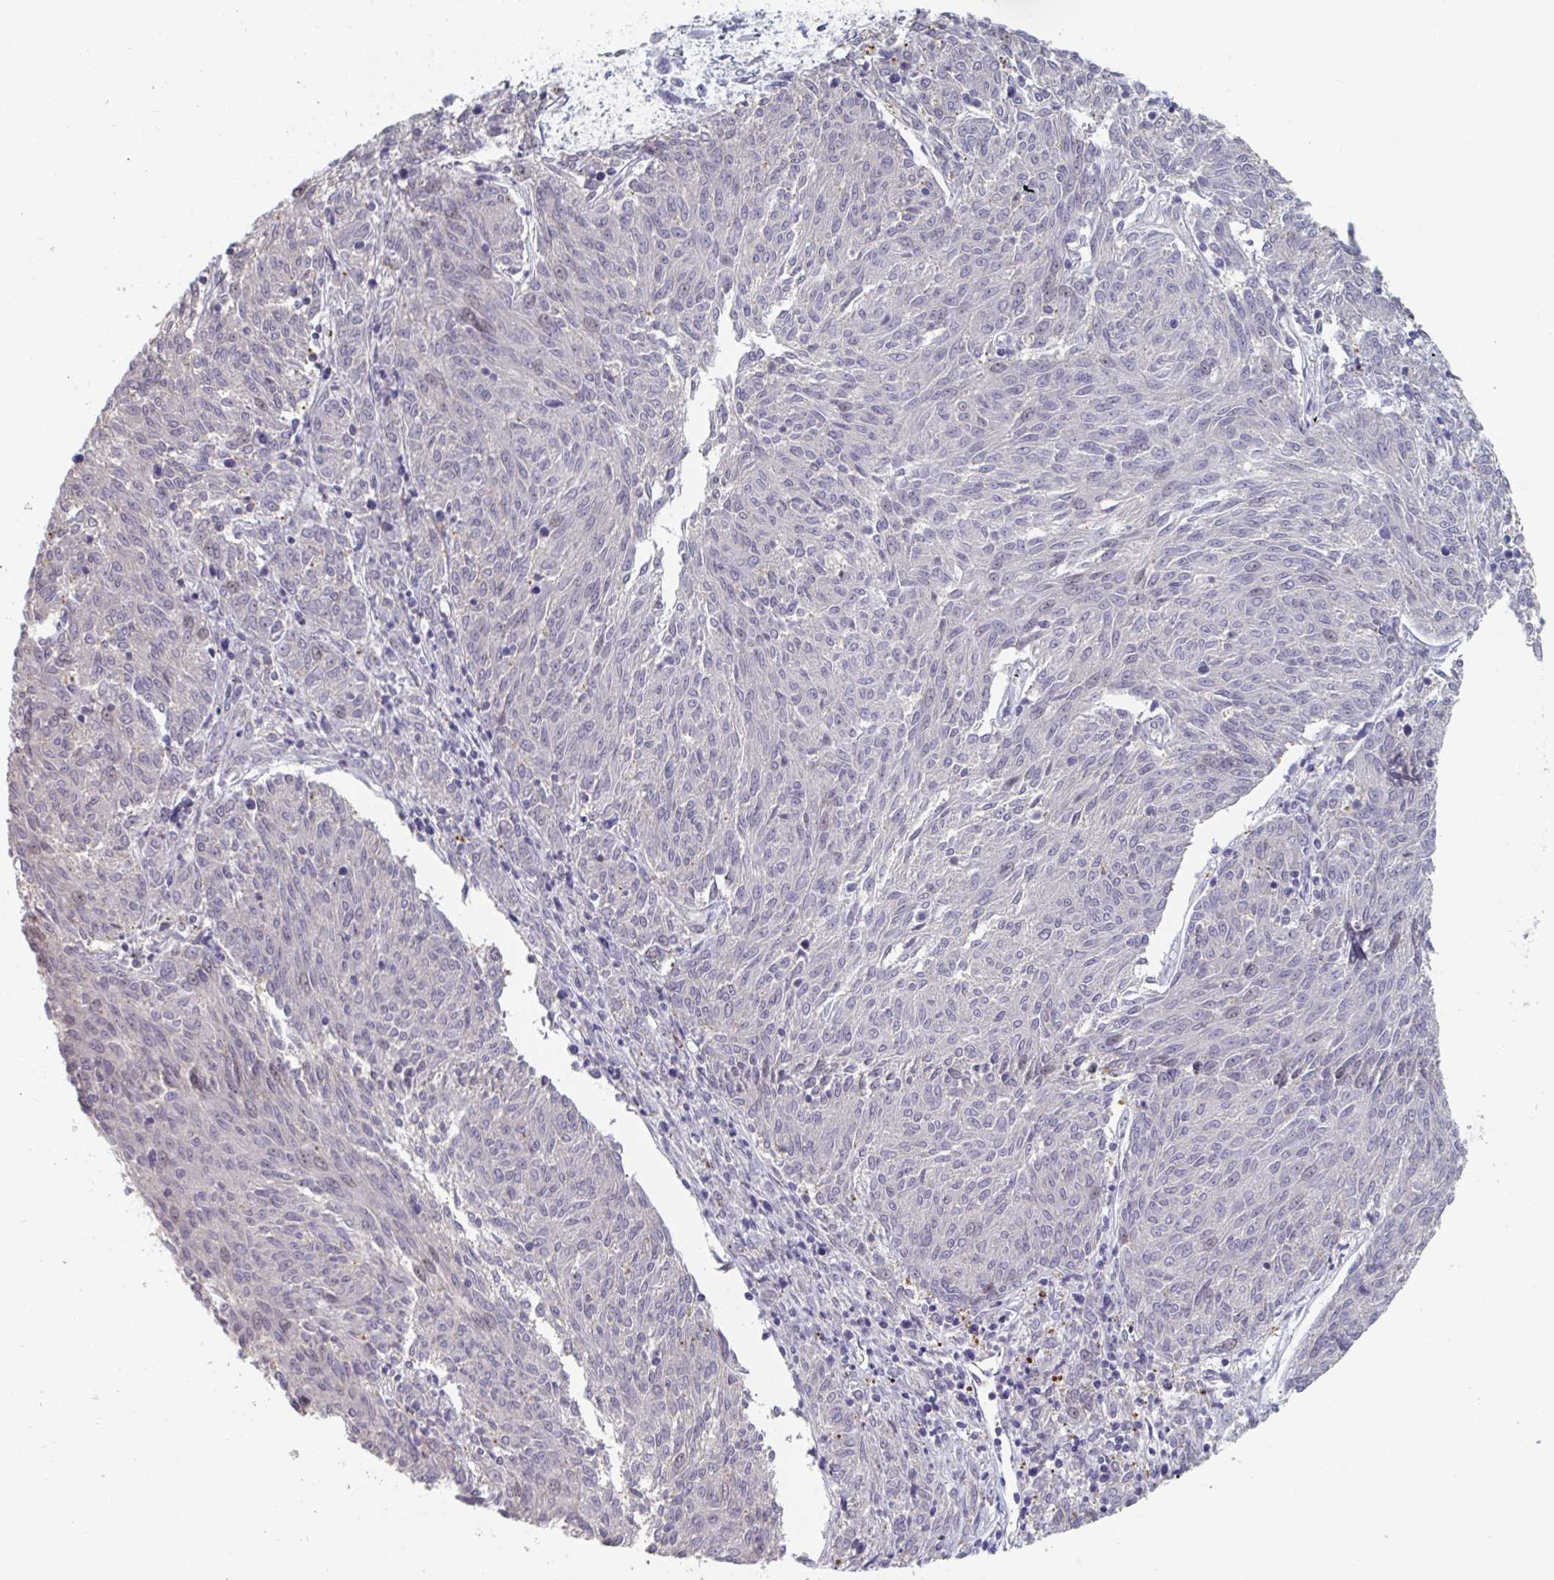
{"staining": {"intensity": "negative", "quantity": "none", "location": "none"}, "tissue": "melanoma", "cell_type": "Tumor cells", "image_type": "cancer", "snomed": [{"axis": "morphology", "description": "Malignant melanoma, NOS"}, {"axis": "topography", "description": "Skin"}], "caption": "High power microscopy micrograph of an immunohistochemistry micrograph of melanoma, revealing no significant expression in tumor cells.", "gene": "FOXA1", "patient": {"sex": "female", "age": 72}}